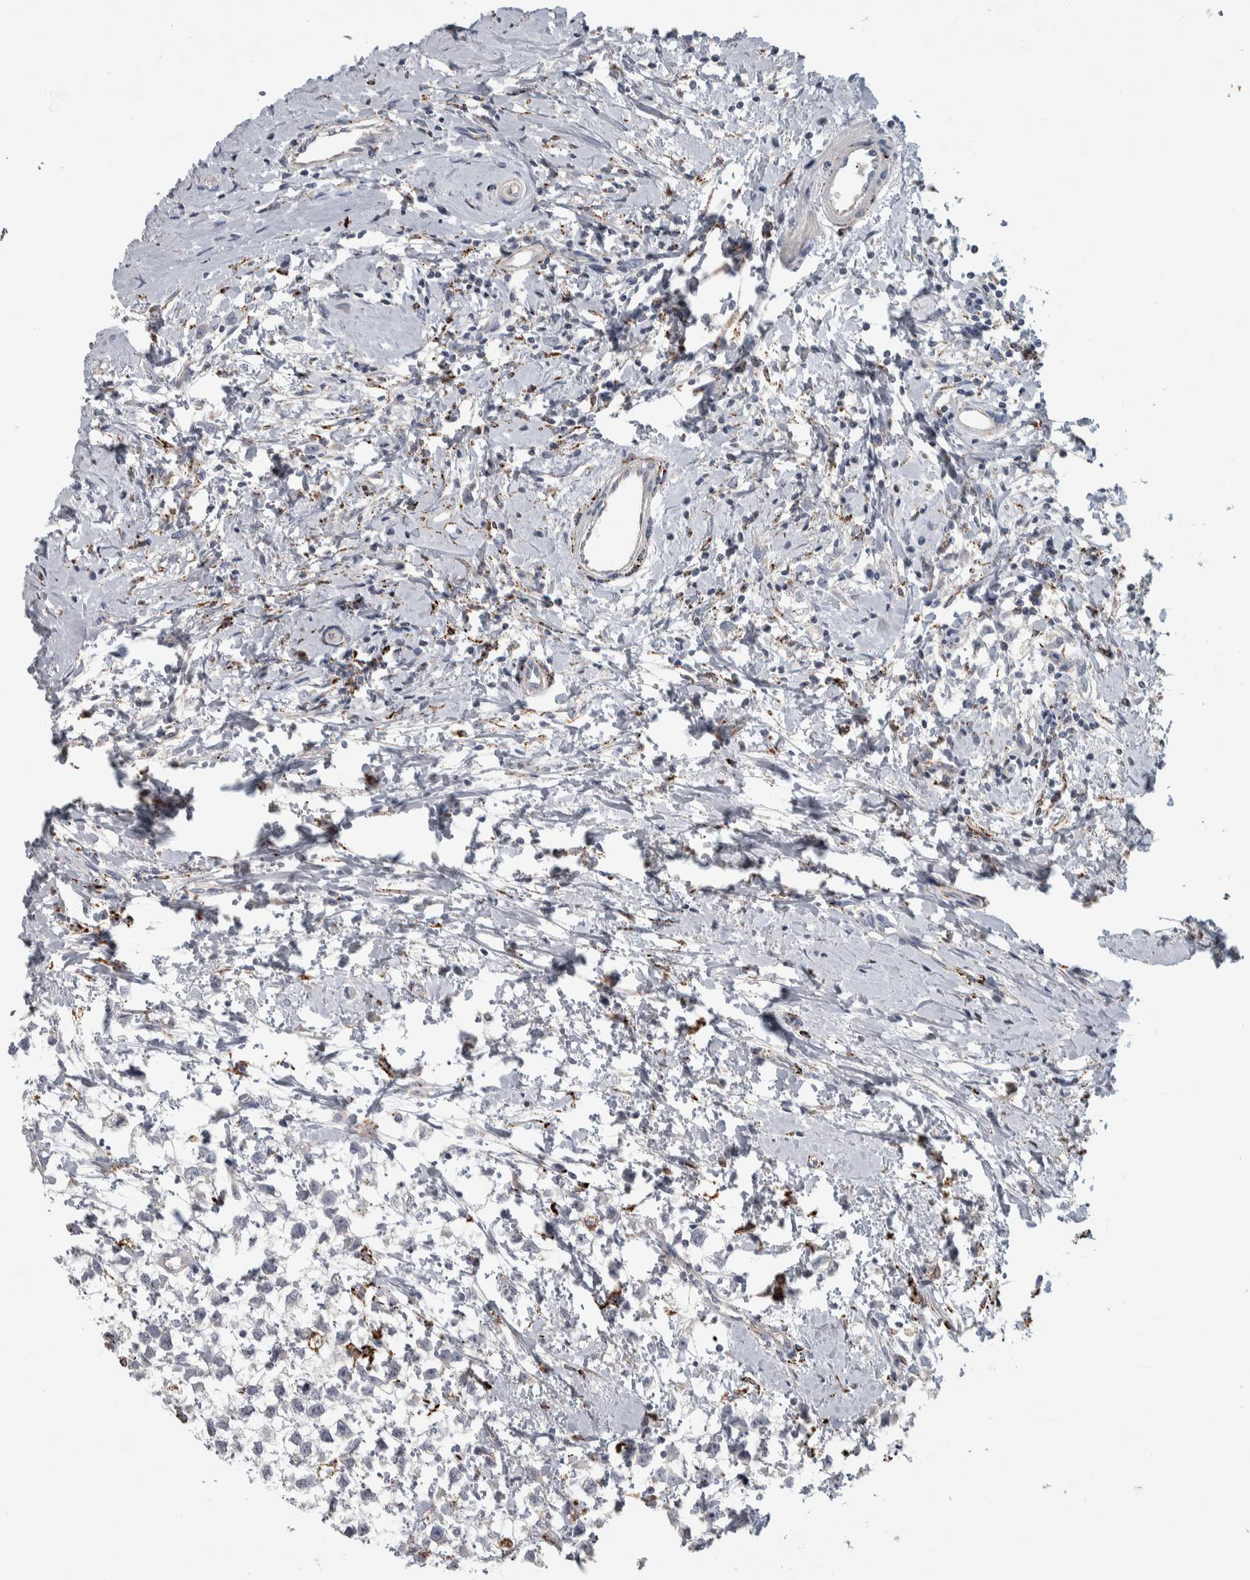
{"staining": {"intensity": "negative", "quantity": "none", "location": "none"}, "tissue": "testis cancer", "cell_type": "Tumor cells", "image_type": "cancer", "snomed": [{"axis": "morphology", "description": "Seminoma, NOS"}, {"axis": "morphology", "description": "Carcinoma, Embryonal, NOS"}, {"axis": "topography", "description": "Testis"}], "caption": "Immunohistochemistry (IHC) histopathology image of neoplastic tissue: testis cancer stained with DAB (3,3'-diaminobenzidine) displays no significant protein staining in tumor cells.", "gene": "FAM78A", "patient": {"sex": "male", "age": 51}}